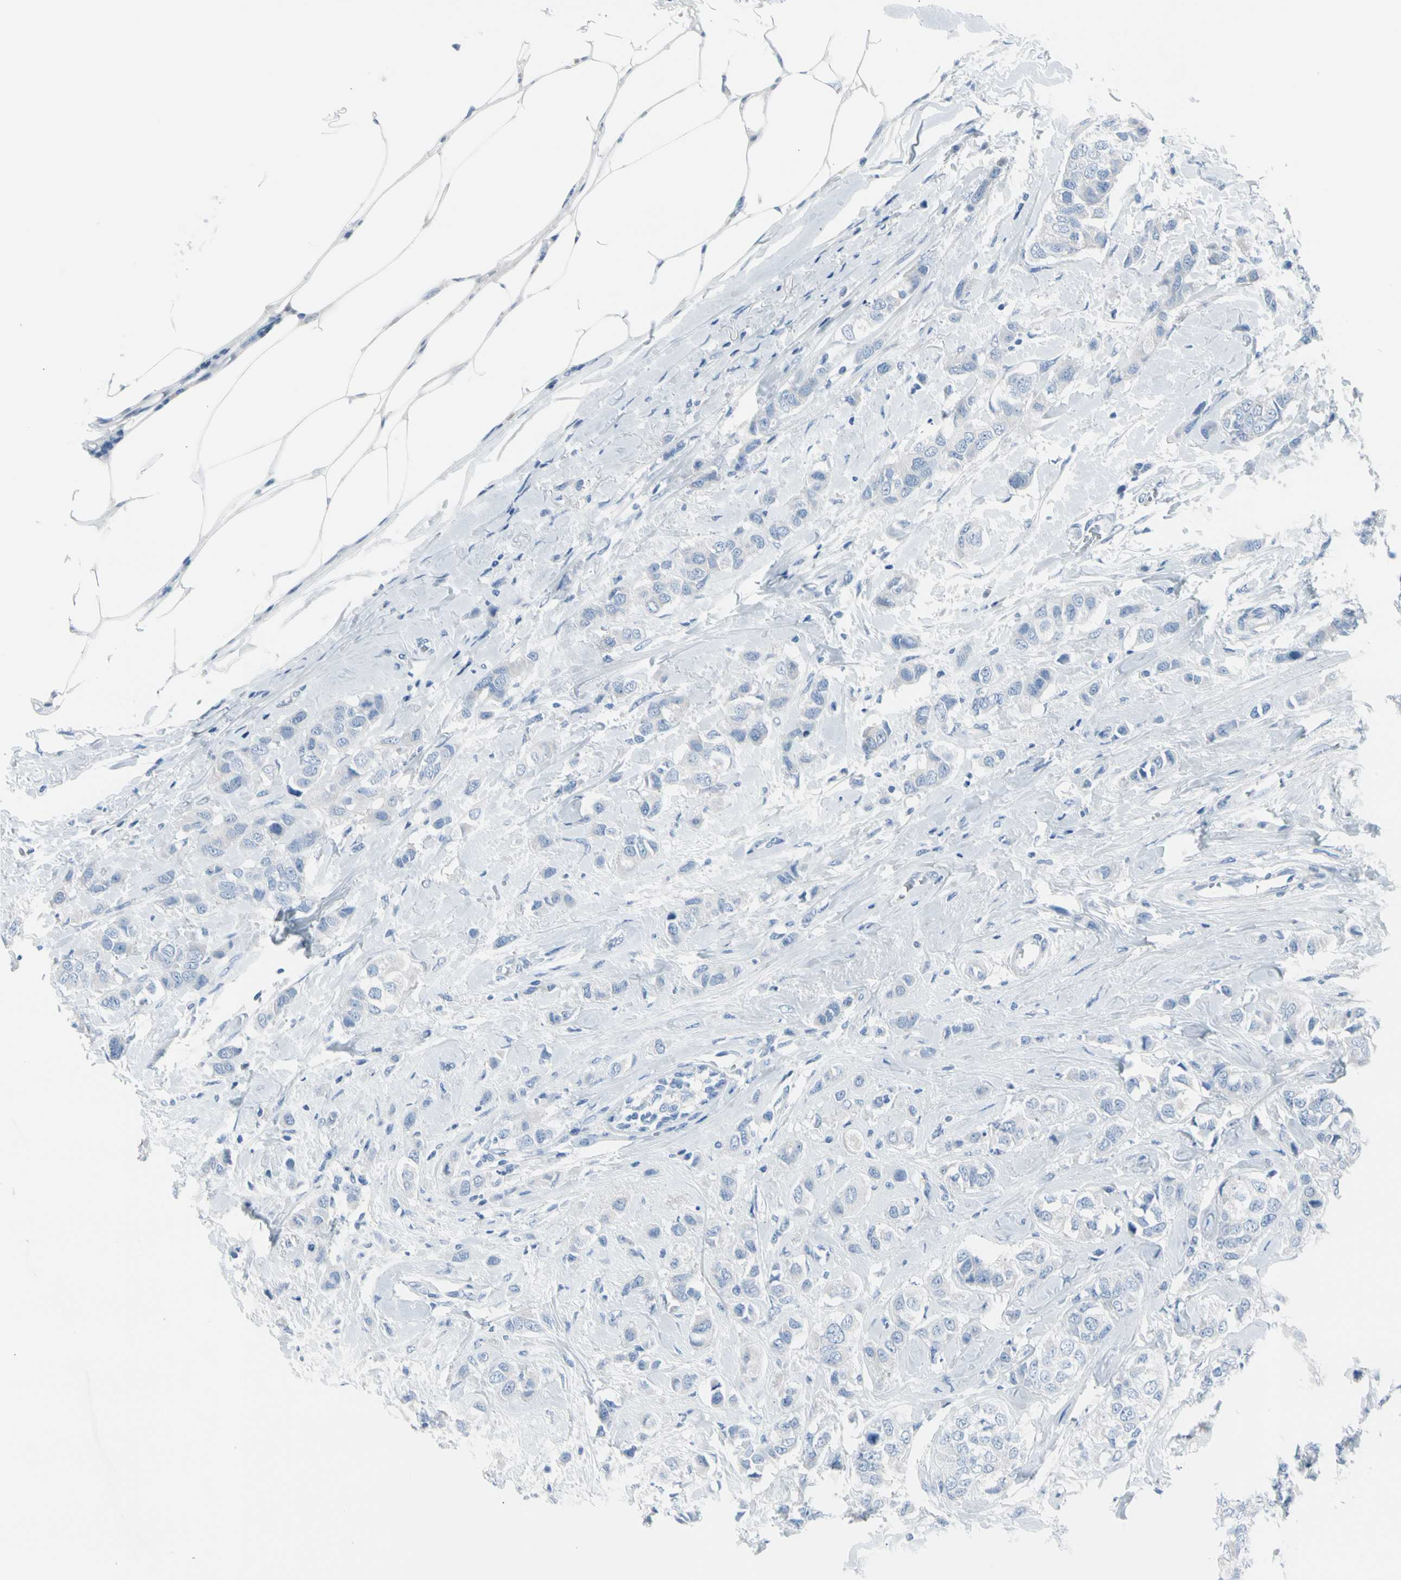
{"staining": {"intensity": "negative", "quantity": "none", "location": "none"}, "tissue": "breast cancer", "cell_type": "Tumor cells", "image_type": "cancer", "snomed": [{"axis": "morphology", "description": "Duct carcinoma"}, {"axis": "topography", "description": "Breast"}], "caption": "High power microscopy micrograph of an immunohistochemistry (IHC) micrograph of breast cancer (intraductal carcinoma), revealing no significant staining in tumor cells.", "gene": "TPO", "patient": {"sex": "female", "age": 50}}